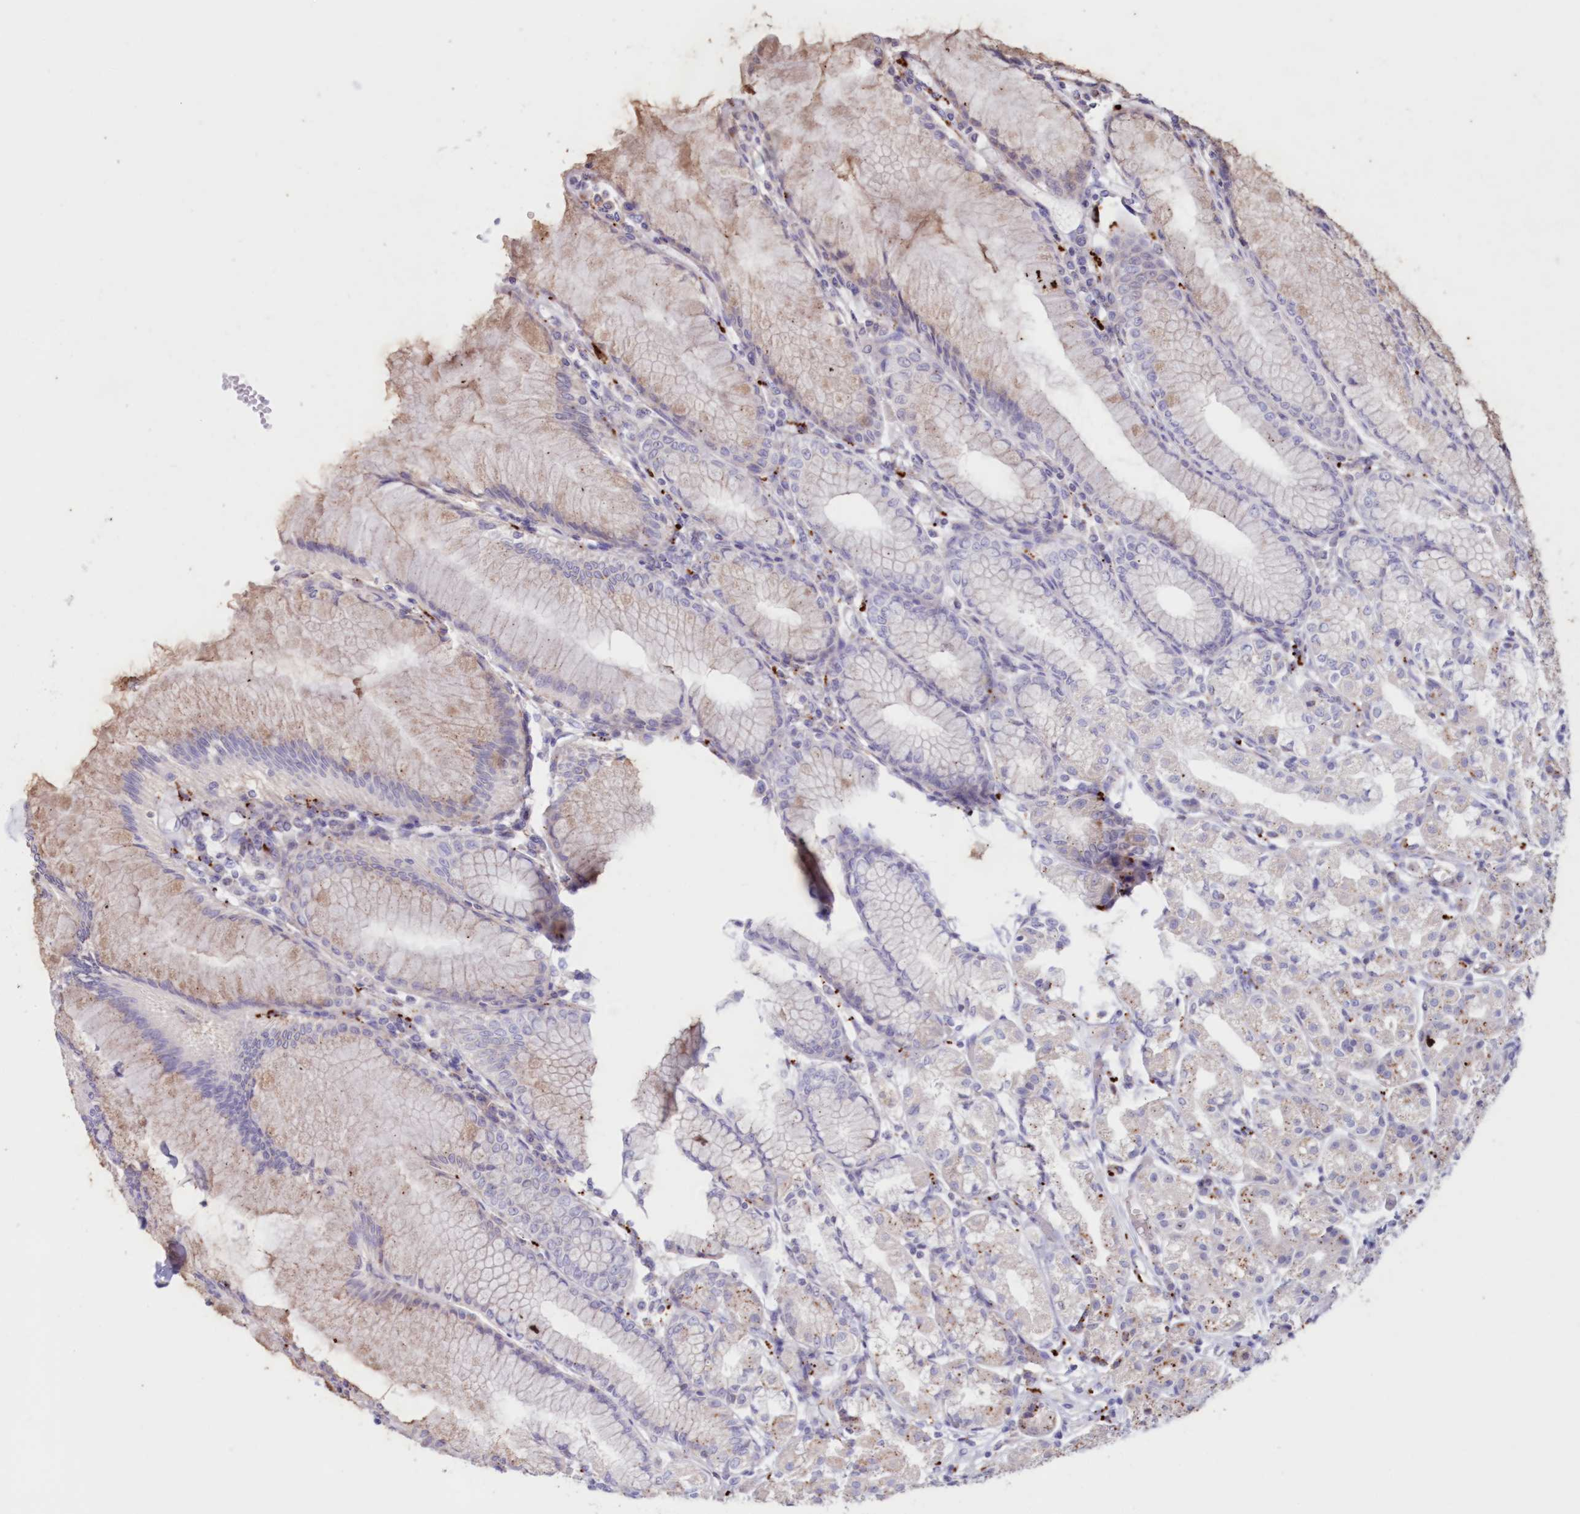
{"staining": {"intensity": "strong", "quantity": "<25%", "location": "cytoplasmic/membranous"}, "tissue": "stomach", "cell_type": "Glandular cells", "image_type": "normal", "snomed": [{"axis": "morphology", "description": "Normal tissue, NOS"}, {"axis": "topography", "description": "Stomach"}], "caption": "Immunohistochemical staining of normal stomach demonstrates strong cytoplasmic/membranous protein expression in approximately <25% of glandular cells.", "gene": "TPP1", "patient": {"sex": "female", "age": 57}}